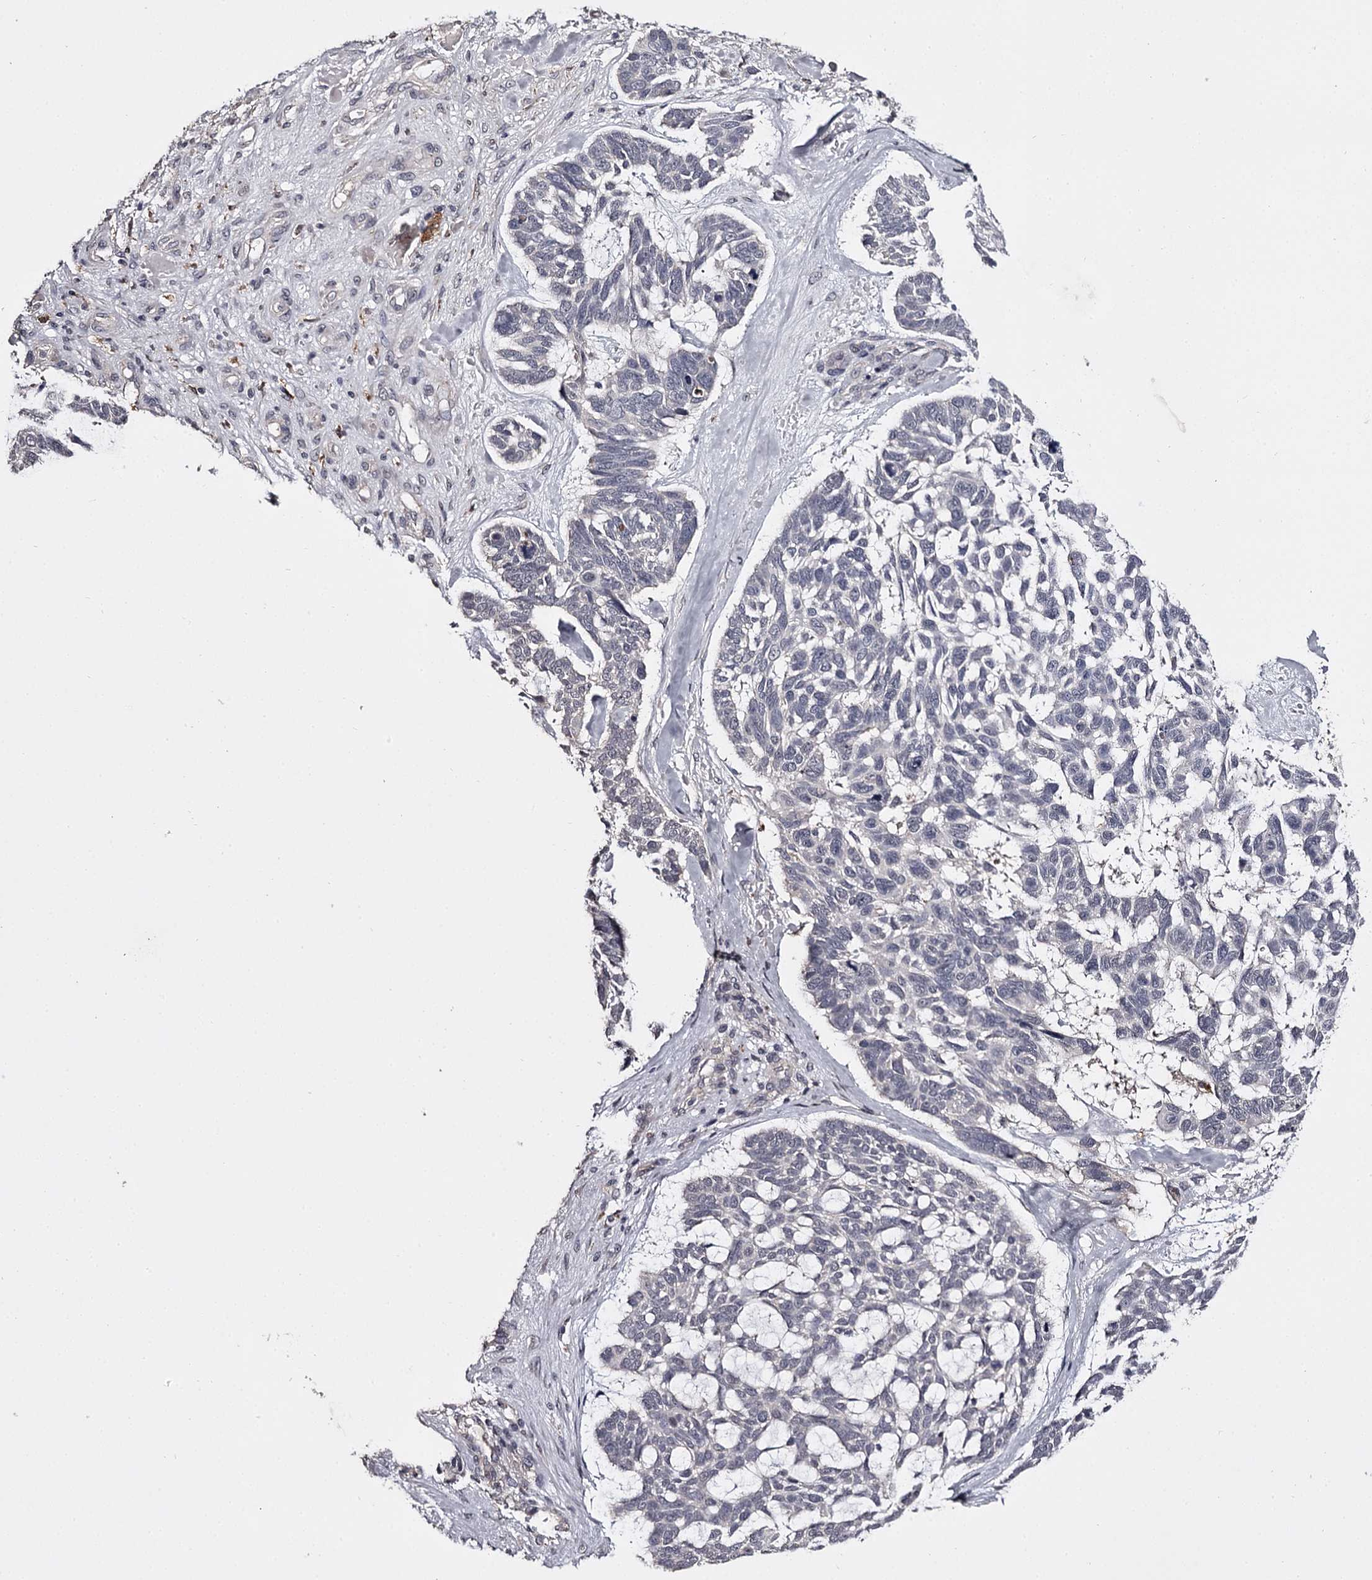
{"staining": {"intensity": "negative", "quantity": "none", "location": "none"}, "tissue": "skin cancer", "cell_type": "Tumor cells", "image_type": "cancer", "snomed": [{"axis": "morphology", "description": "Basal cell carcinoma"}, {"axis": "topography", "description": "Skin"}], "caption": "This image is of basal cell carcinoma (skin) stained with immunohistochemistry to label a protein in brown with the nuclei are counter-stained blue. There is no positivity in tumor cells. (Brightfield microscopy of DAB (3,3'-diaminobenzidine) IHC at high magnification).", "gene": "SLC32A1", "patient": {"sex": "male", "age": 88}}